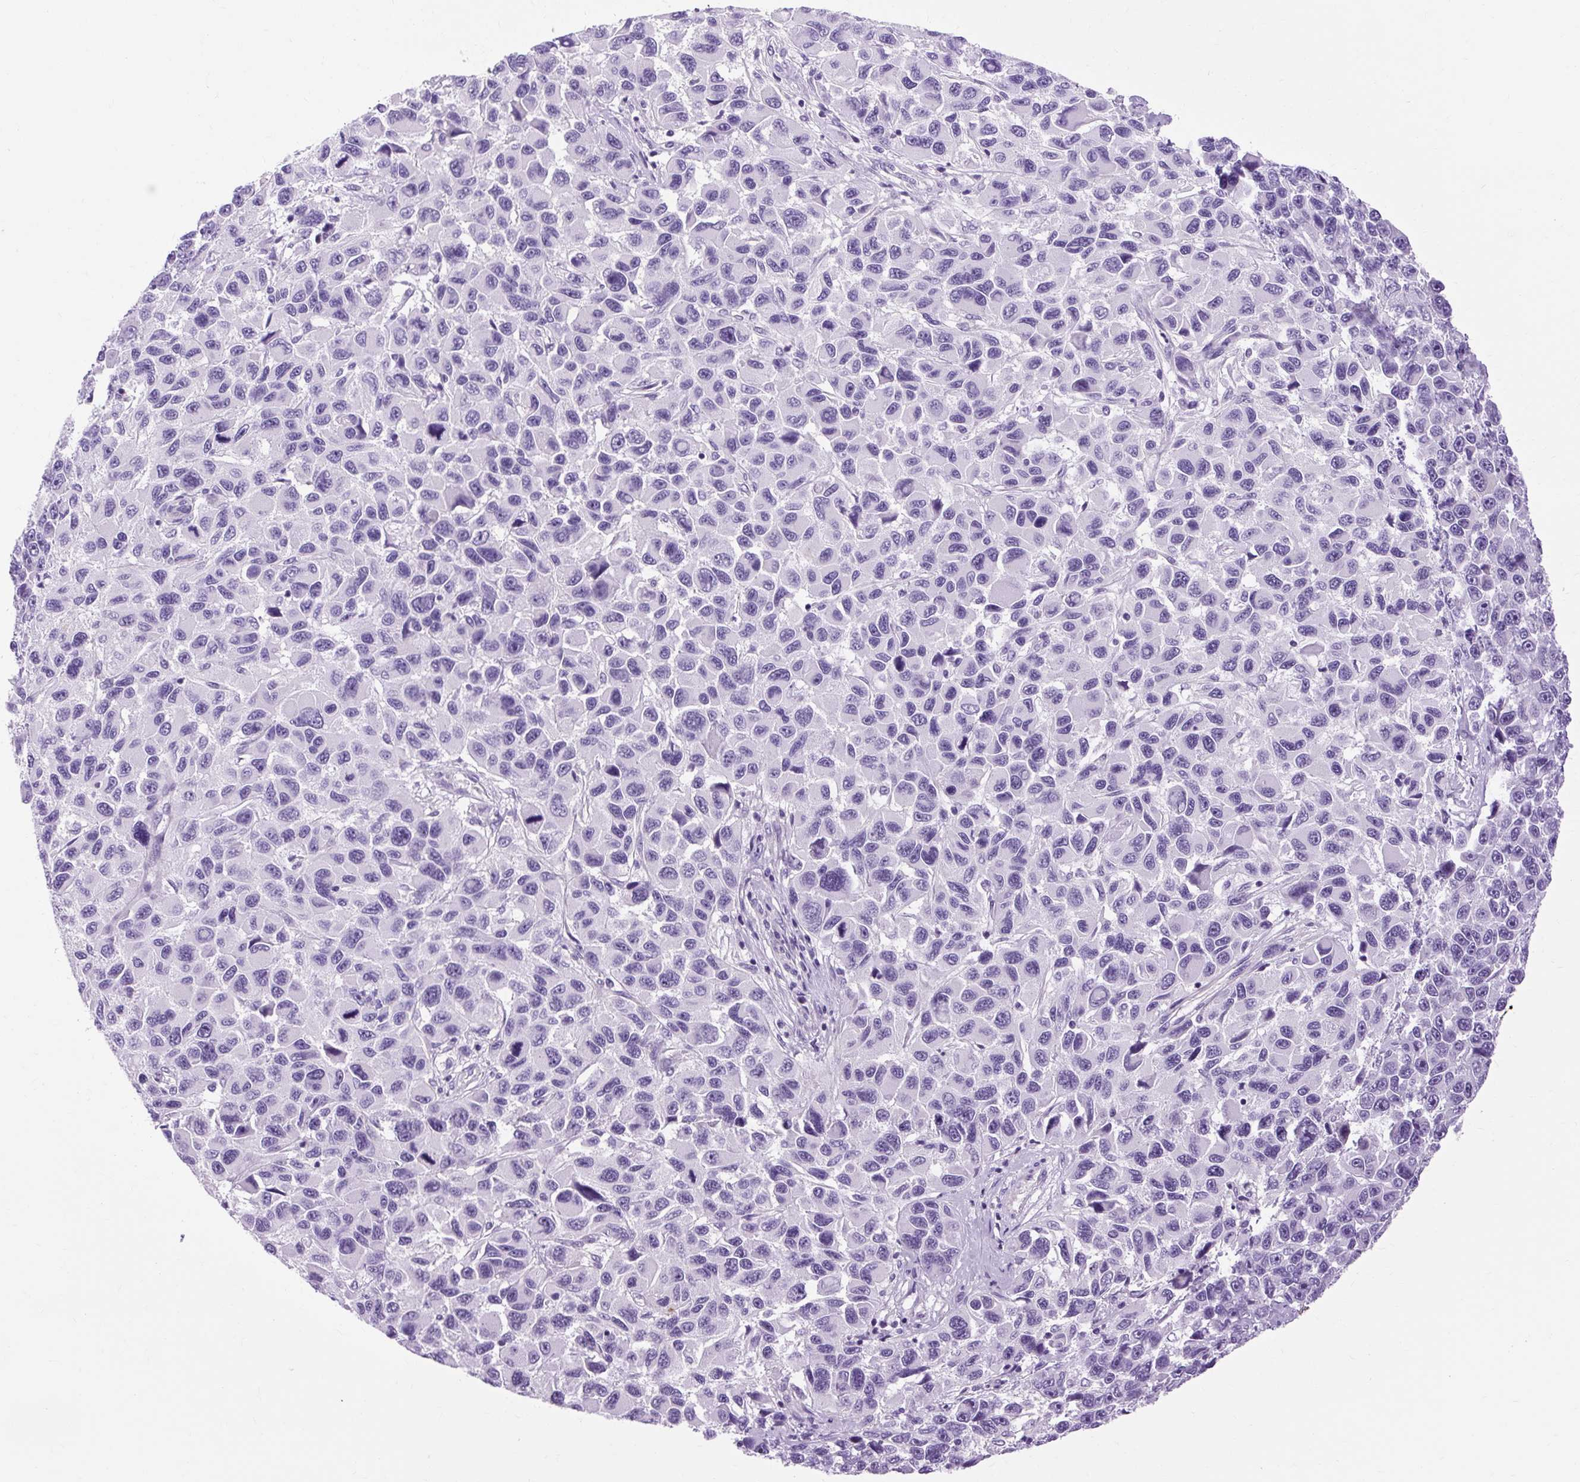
{"staining": {"intensity": "negative", "quantity": "none", "location": "none"}, "tissue": "melanoma", "cell_type": "Tumor cells", "image_type": "cancer", "snomed": [{"axis": "morphology", "description": "Malignant melanoma, NOS"}, {"axis": "topography", "description": "Skin"}], "caption": "IHC micrograph of neoplastic tissue: human melanoma stained with DAB (3,3'-diaminobenzidine) shows no significant protein staining in tumor cells.", "gene": "OOEP", "patient": {"sex": "male", "age": 53}}